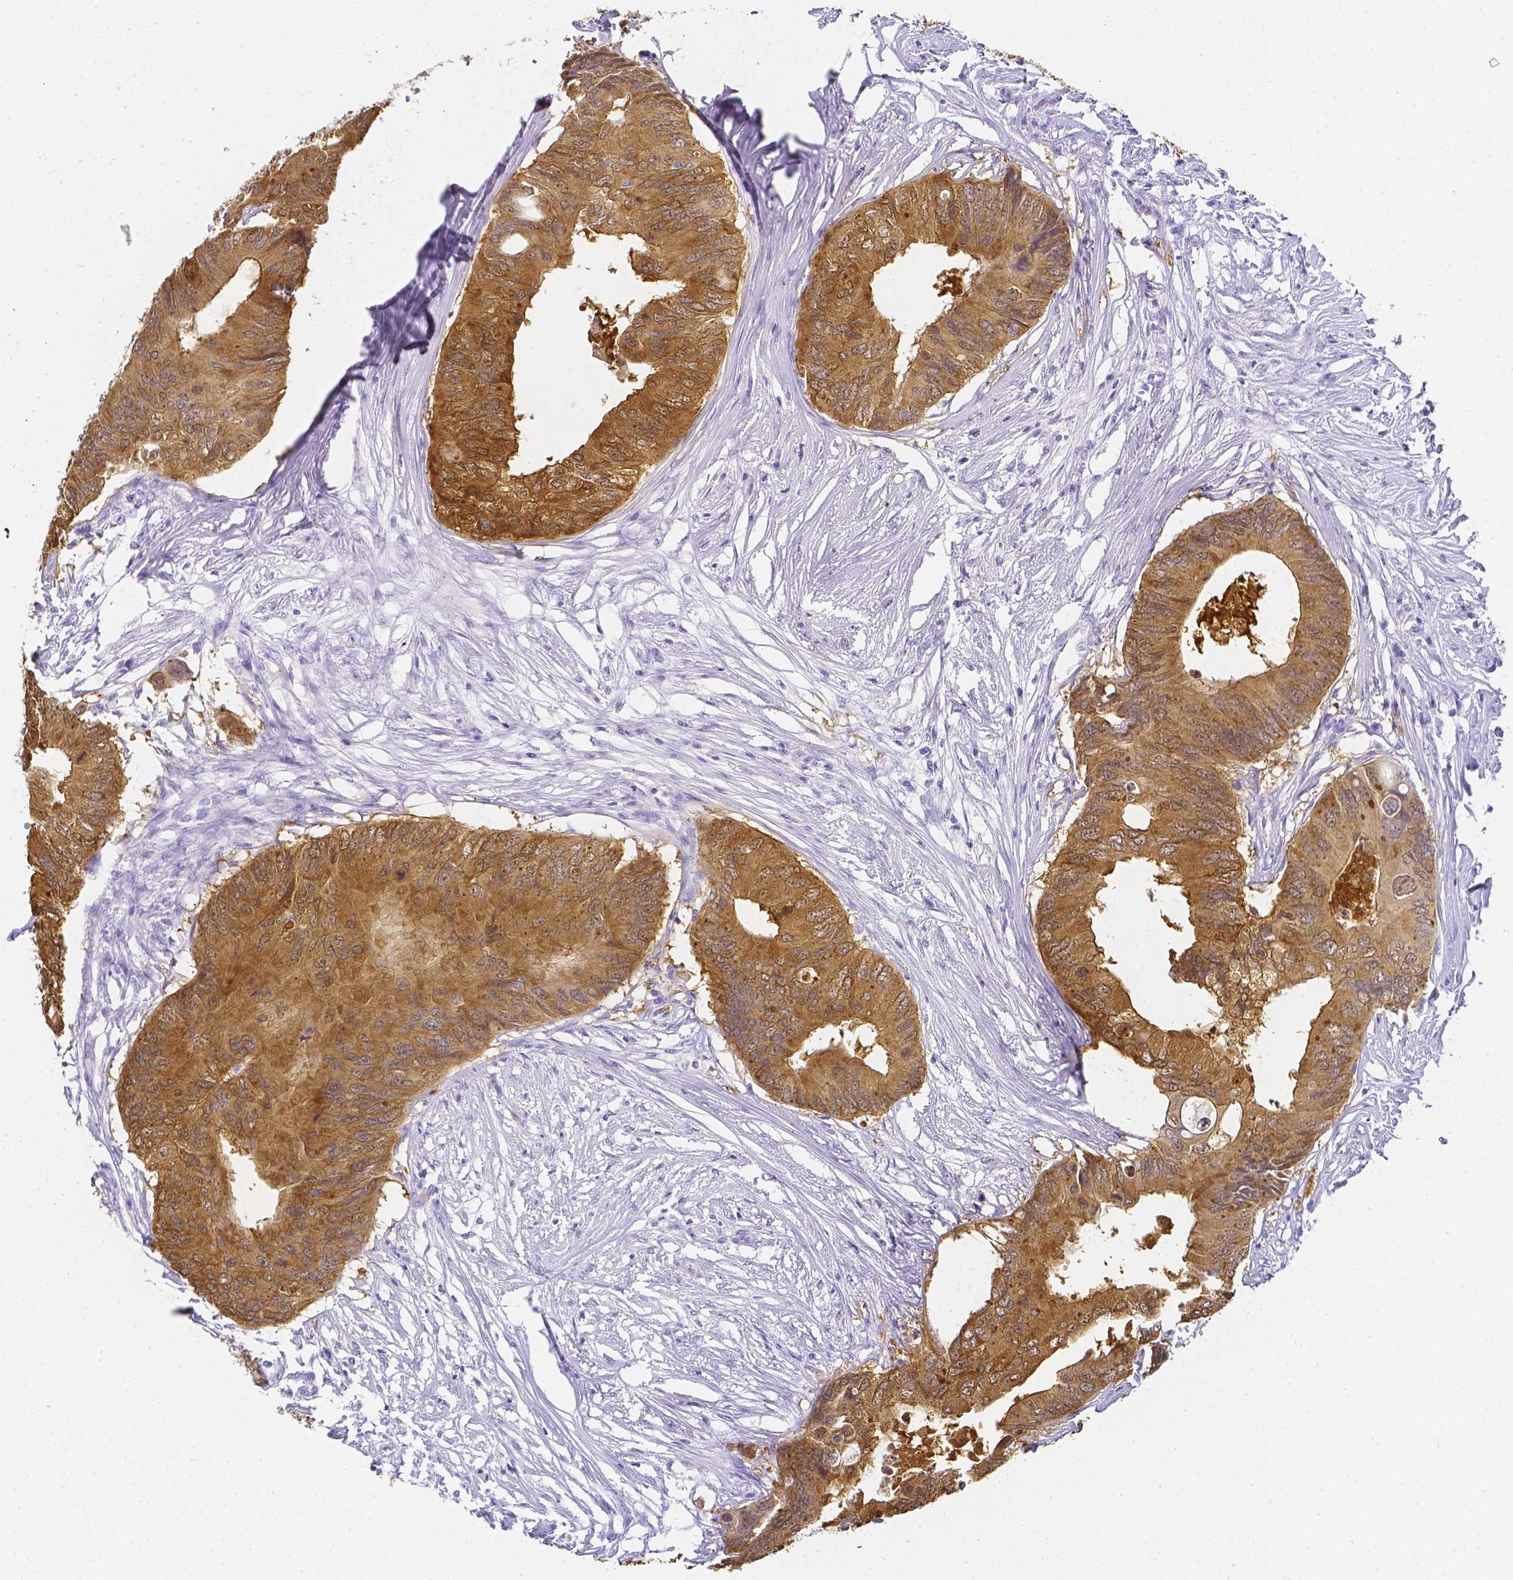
{"staining": {"intensity": "moderate", "quantity": ">75%", "location": "cytoplasmic/membranous,nuclear"}, "tissue": "colorectal cancer", "cell_type": "Tumor cells", "image_type": "cancer", "snomed": [{"axis": "morphology", "description": "Adenocarcinoma, NOS"}, {"axis": "topography", "description": "Colon"}], "caption": "Adenocarcinoma (colorectal) tissue shows moderate cytoplasmic/membranous and nuclear positivity in about >75% of tumor cells, visualized by immunohistochemistry.", "gene": "LGALS4", "patient": {"sex": "male", "age": 71}}